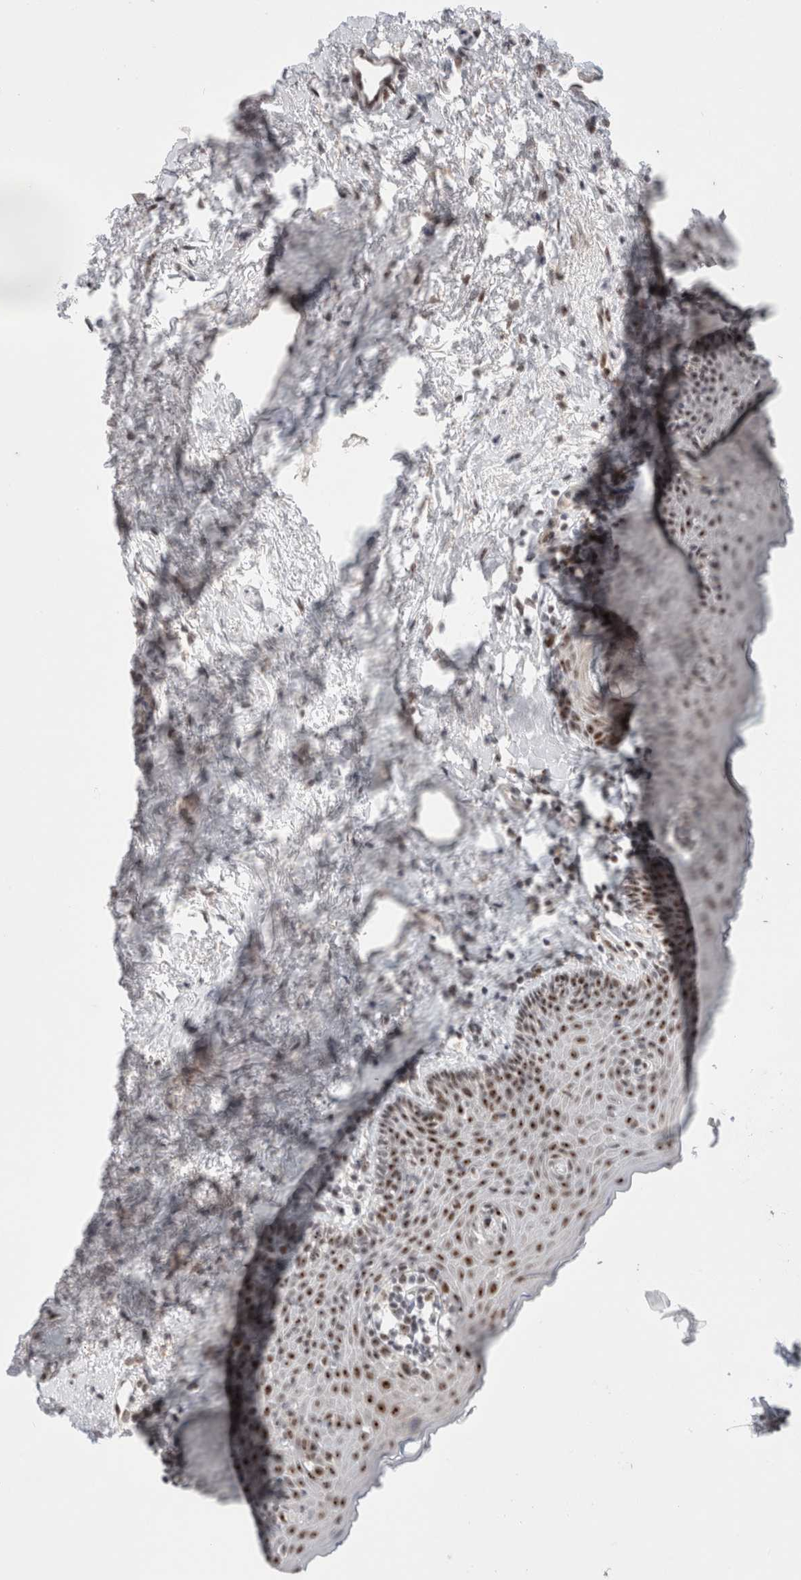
{"staining": {"intensity": "strong", "quantity": ">75%", "location": "nuclear"}, "tissue": "skin", "cell_type": "Epidermal cells", "image_type": "normal", "snomed": [{"axis": "morphology", "description": "Normal tissue, NOS"}, {"axis": "topography", "description": "Vulva"}], "caption": "Strong nuclear expression is appreciated in approximately >75% of epidermal cells in benign skin.", "gene": "SENP6", "patient": {"sex": "female", "age": 66}}